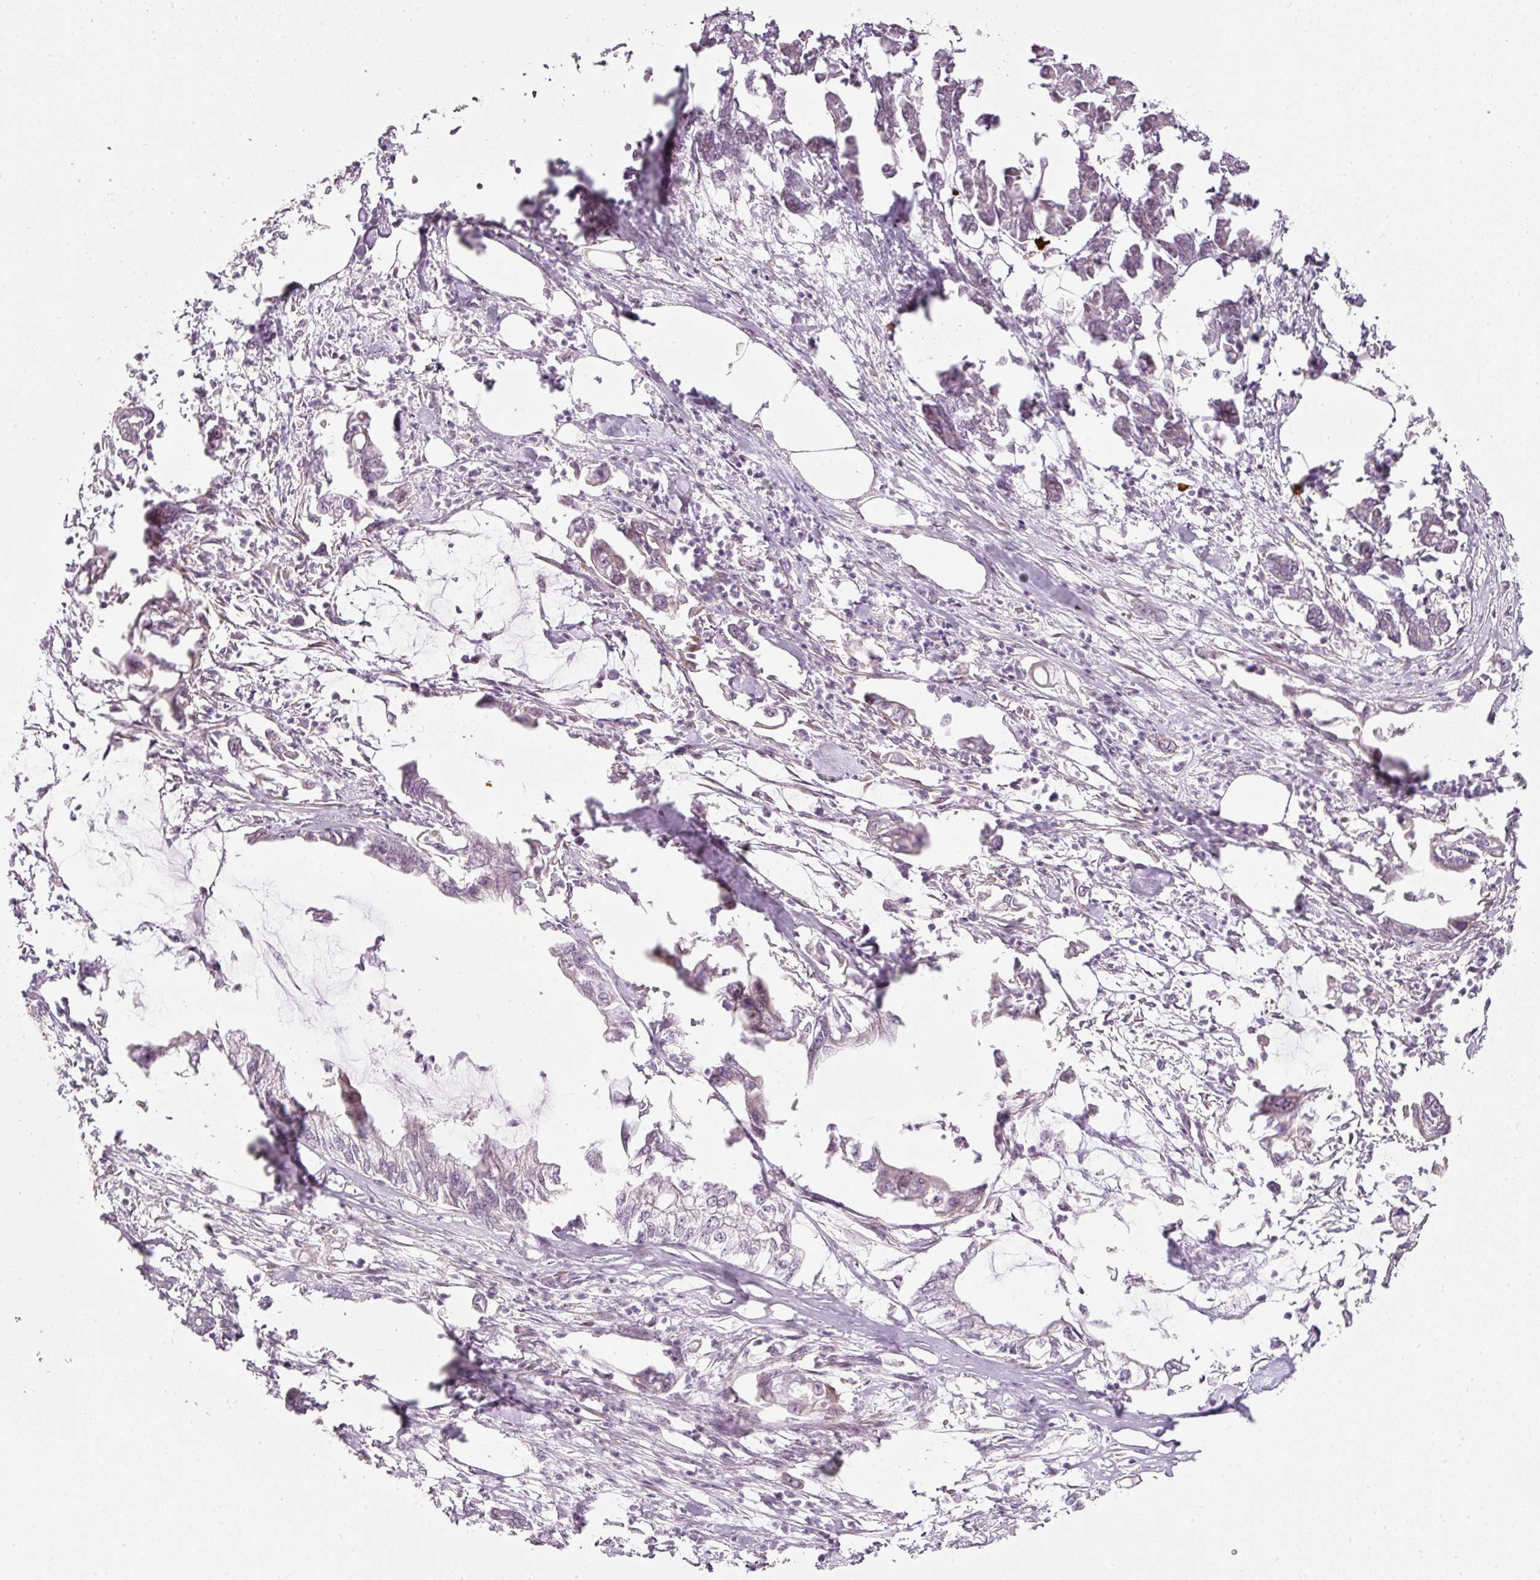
{"staining": {"intensity": "negative", "quantity": "none", "location": "none"}, "tissue": "pancreatic cancer", "cell_type": "Tumor cells", "image_type": "cancer", "snomed": [{"axis": "morphology", "description": "Adenocarcinoma, NOS"}, {"axis": "topography", "description": "Pancreas"}], "caption": "IHC of human adenocarcinoma (pancreatic) exhibits no expression in tumor cells.", "gene": "MXRA8", "patient": {"sex": "male", "age": 61}}